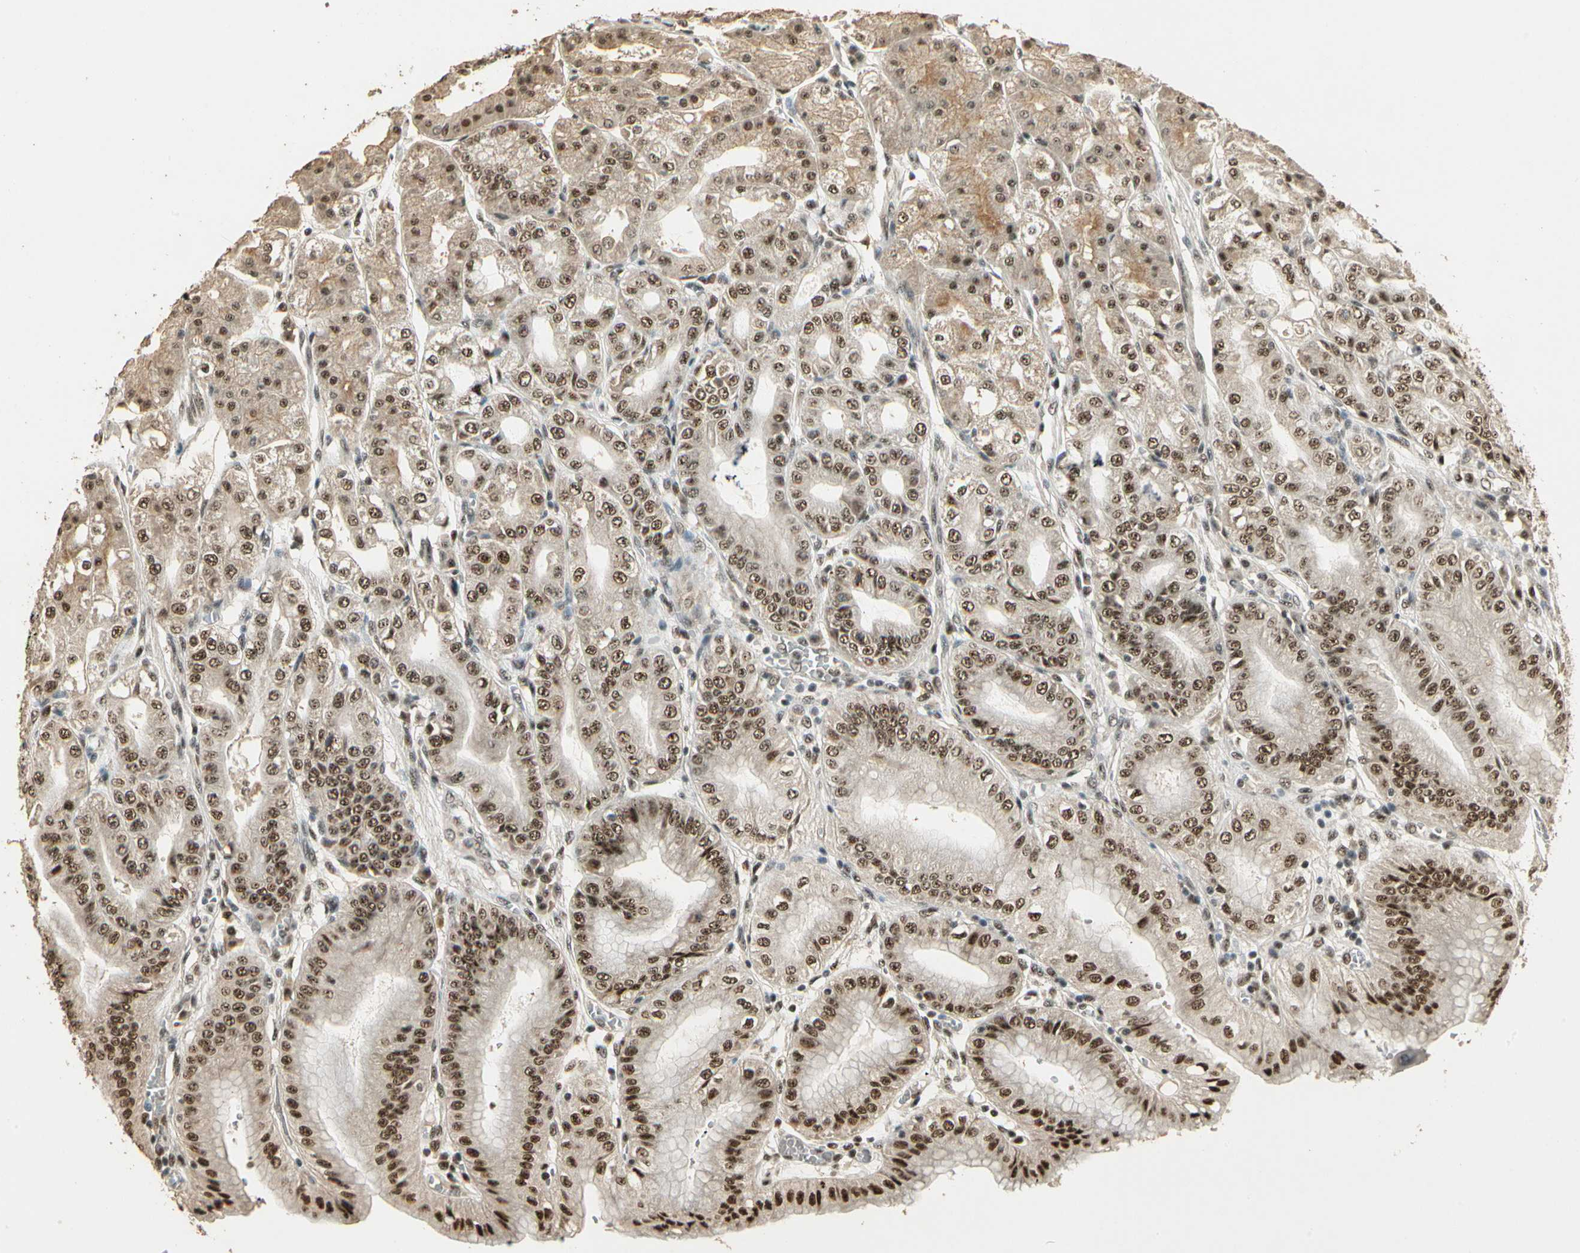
{"staining": {"intensity": "moderate", "quantity": ">75%", "location": "cytoplasmic/membranous,nuclear"}, "tissue": "stomach", "cell_type": "Glandular cells", "image_type": "normal", "snomed": [{"axis": "morphology", "description": "Normal tissue, NOS"}, {"axis": "topography", "description": "Stomach, lower"}], "caption": "Protein staining displays moderate cytoplasmic/membranous,nuclear staining in about >75% of glandular cells in unremarkable stomach.", "gene": "RBM25", "patient": {"sex": "male", "age": 71}}